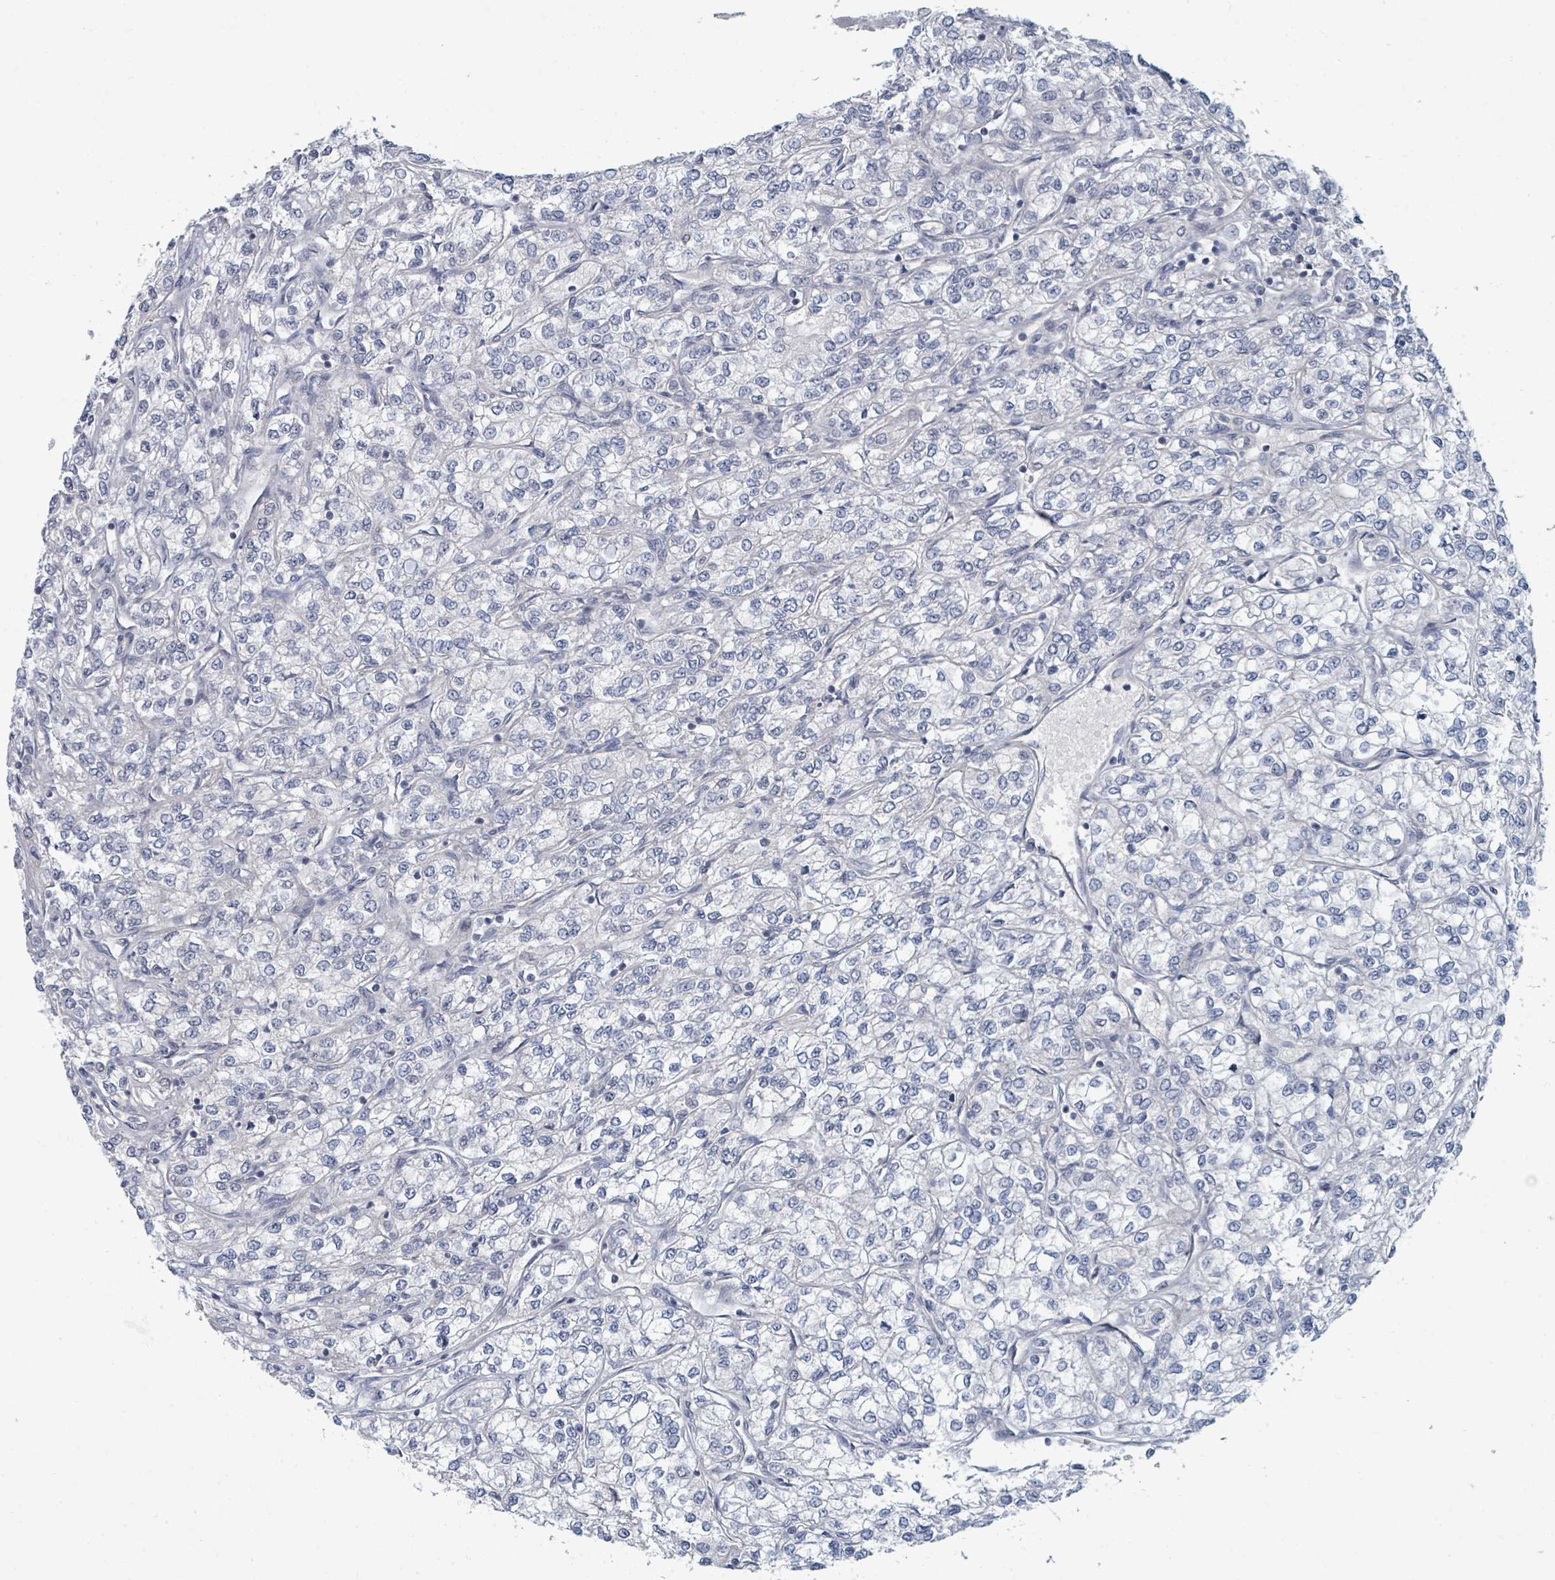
{"staining": {"intensity": "negative", "quantity": "none", "location": "none"}, "tissue": "renal cancer", "cell_type": "Tumor cells", "image_type": "cancer", "snomed": [{"axis": "morphology", "description": "Adenocarcinoma, NOS"}, {"axis": "topography", "description": "Kidney"}], "caption": "Immunohistochemistry (IHC) histopathology image of renal cancer (adenocarcinoma) stained for a protein (brown), which exhibits no expression in tumor cells.", "gene": "SLC25A45", "patient": {"sex": "male", "age": 80}}